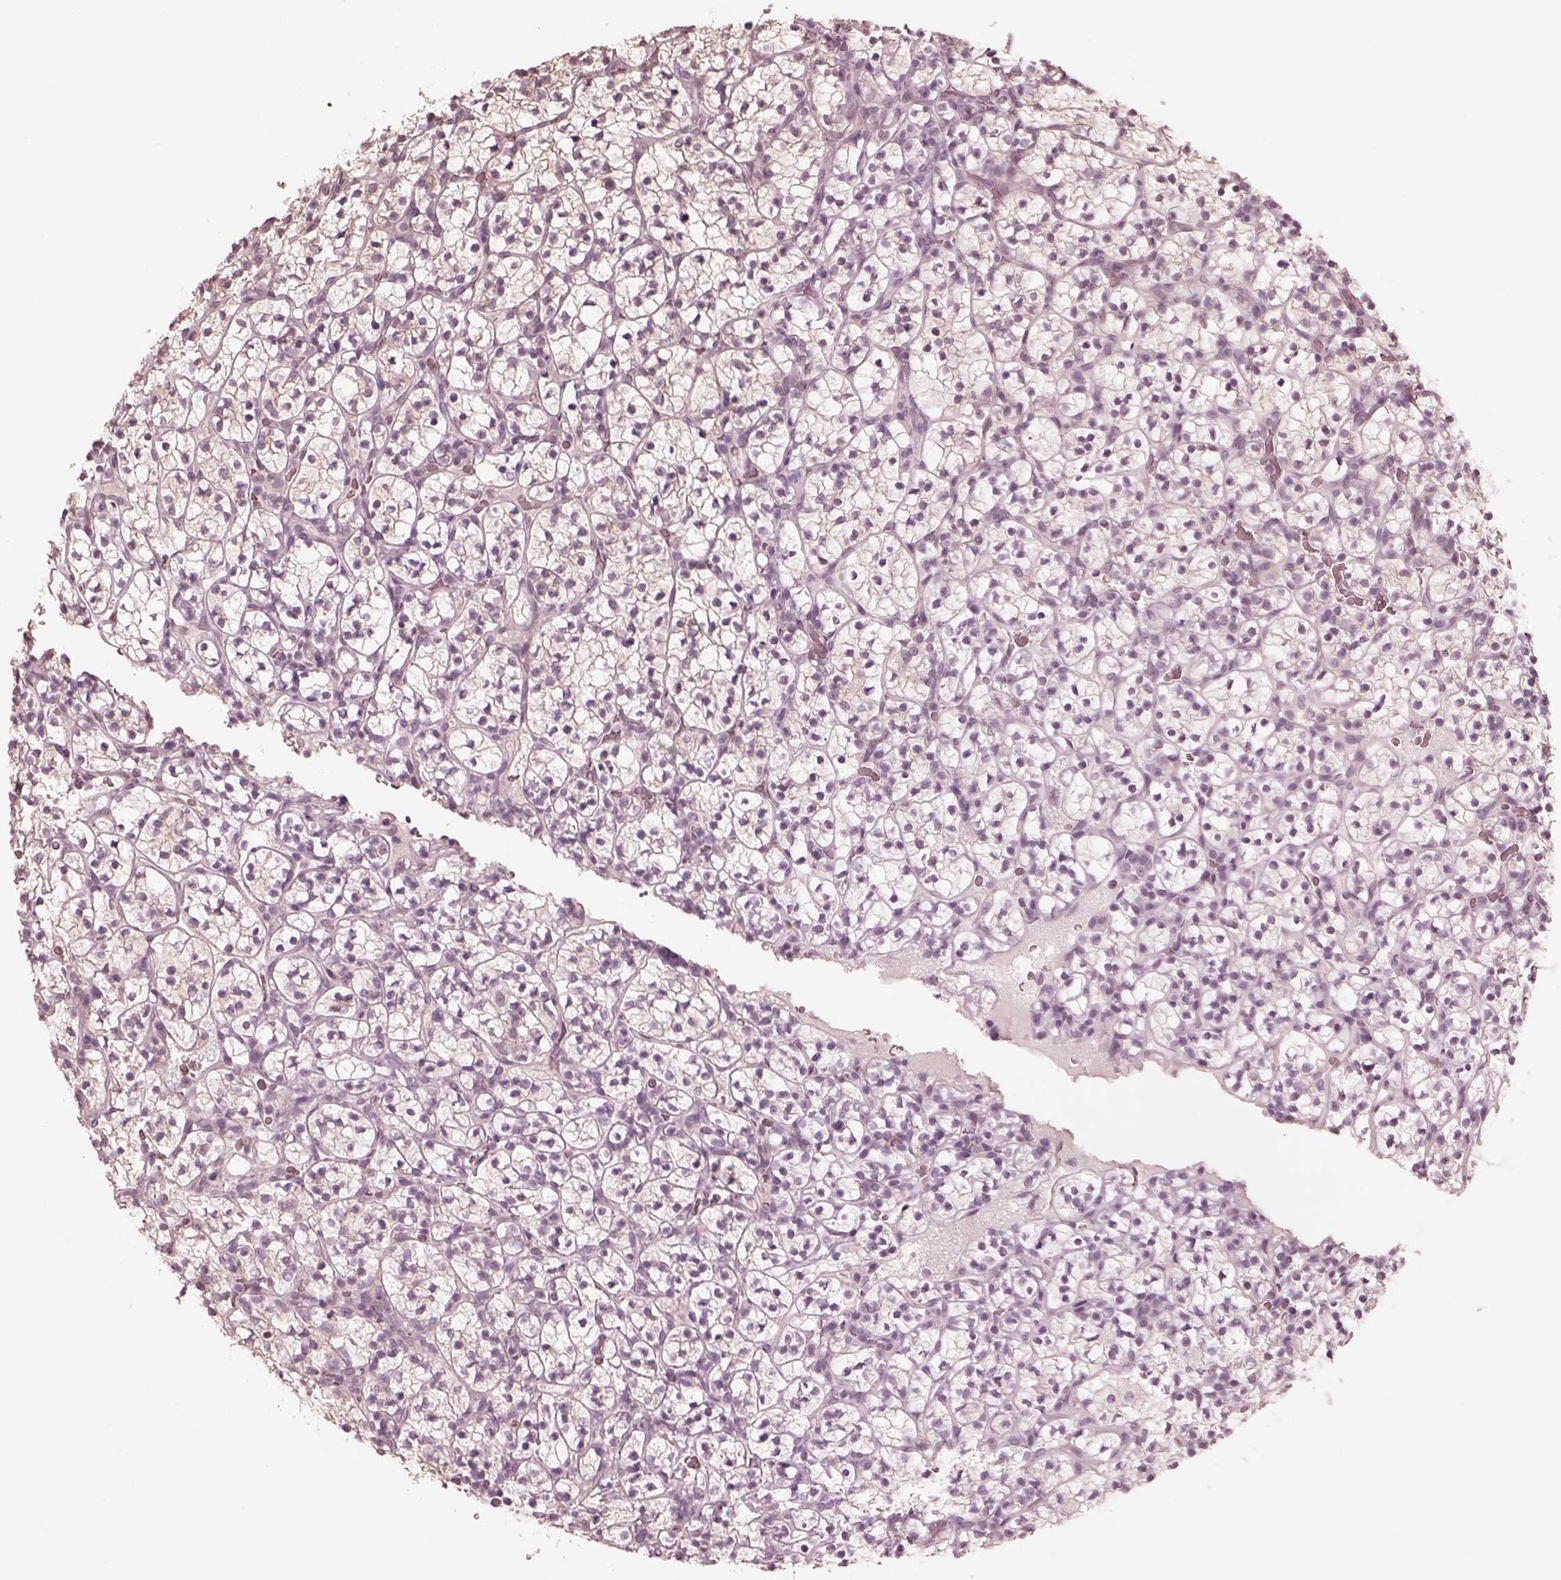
{"staining": {"intensity": "negative", "quantity": "none", "location": "none"}, "tissue": "renal cancer", "cell_type": "Tumor cells", "image_type": "cancer", "snomed": [{"axis": "morphology", "description": "Adenocarcinoma, NOS"}, {"axis": "topography", "description": "Kidney"}], "caption": "This histopathology image is of renal adenocarcinoma stained with IHC to label a protein in brown with the nuclei are counter-stained blue. There is no staining in tumor cells.", "gene": "IQCB1", "patient": {"sex": "female", "age": 89}}